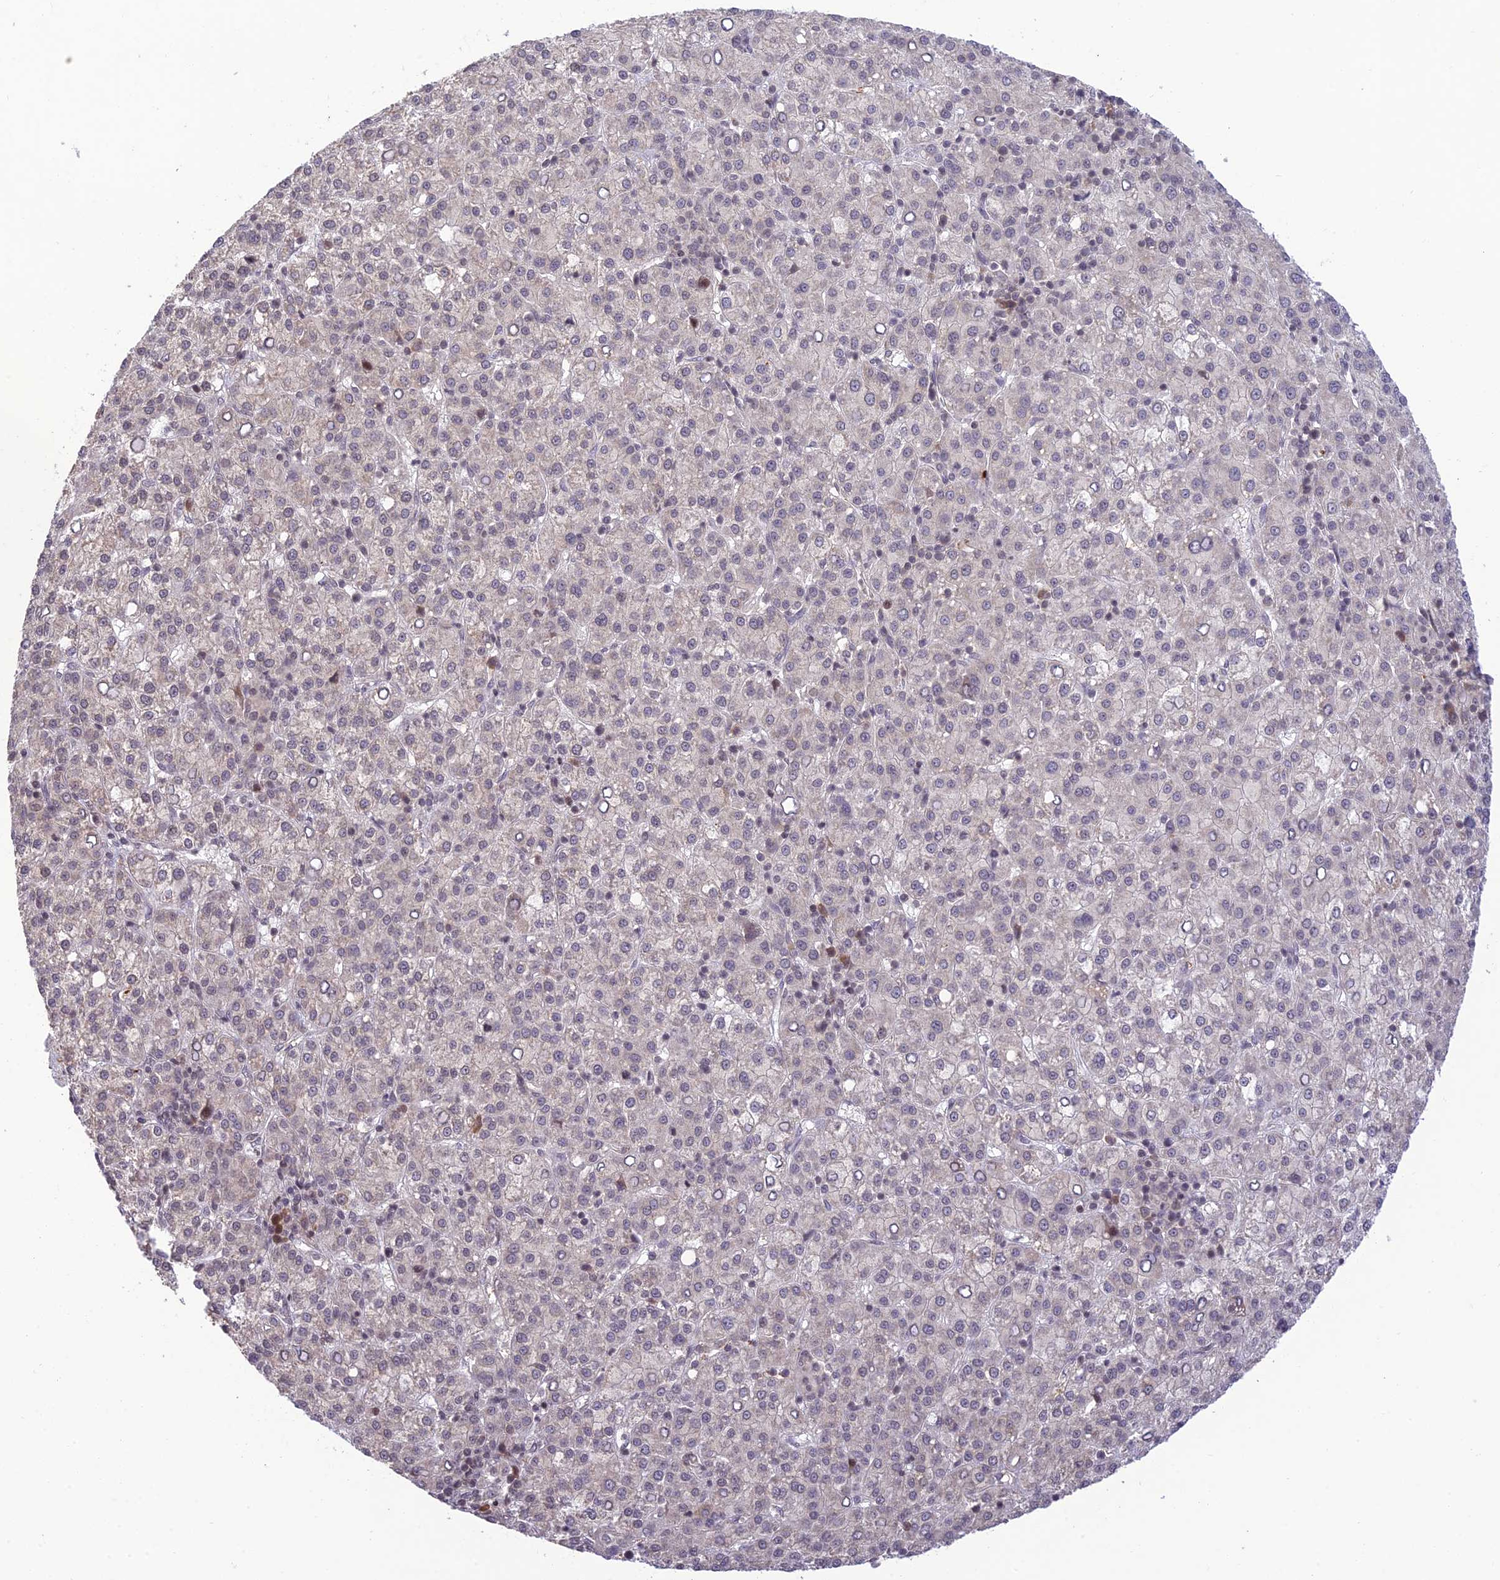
{"staining": {"intensity": "negative", "quantity": "none", "location": "none"}, "tissue": "liver cancer", "cell_type": "Tumor cells", "image_type": "cancer", "snomed": [{"axis": "morphology", "description": "Carcinoma, Hepatocellular, NOS"}, {"axis": "topography", "description": "Liver"}], "caption": "High power microscopy histopathology image of an immunohistochemistry (IHC) image of hepatocellular carcinoma (liver), revealing no significant staining in tumor cells.", "gene": "TEKT1", "patient": {"sex": "female", "age": 58}}